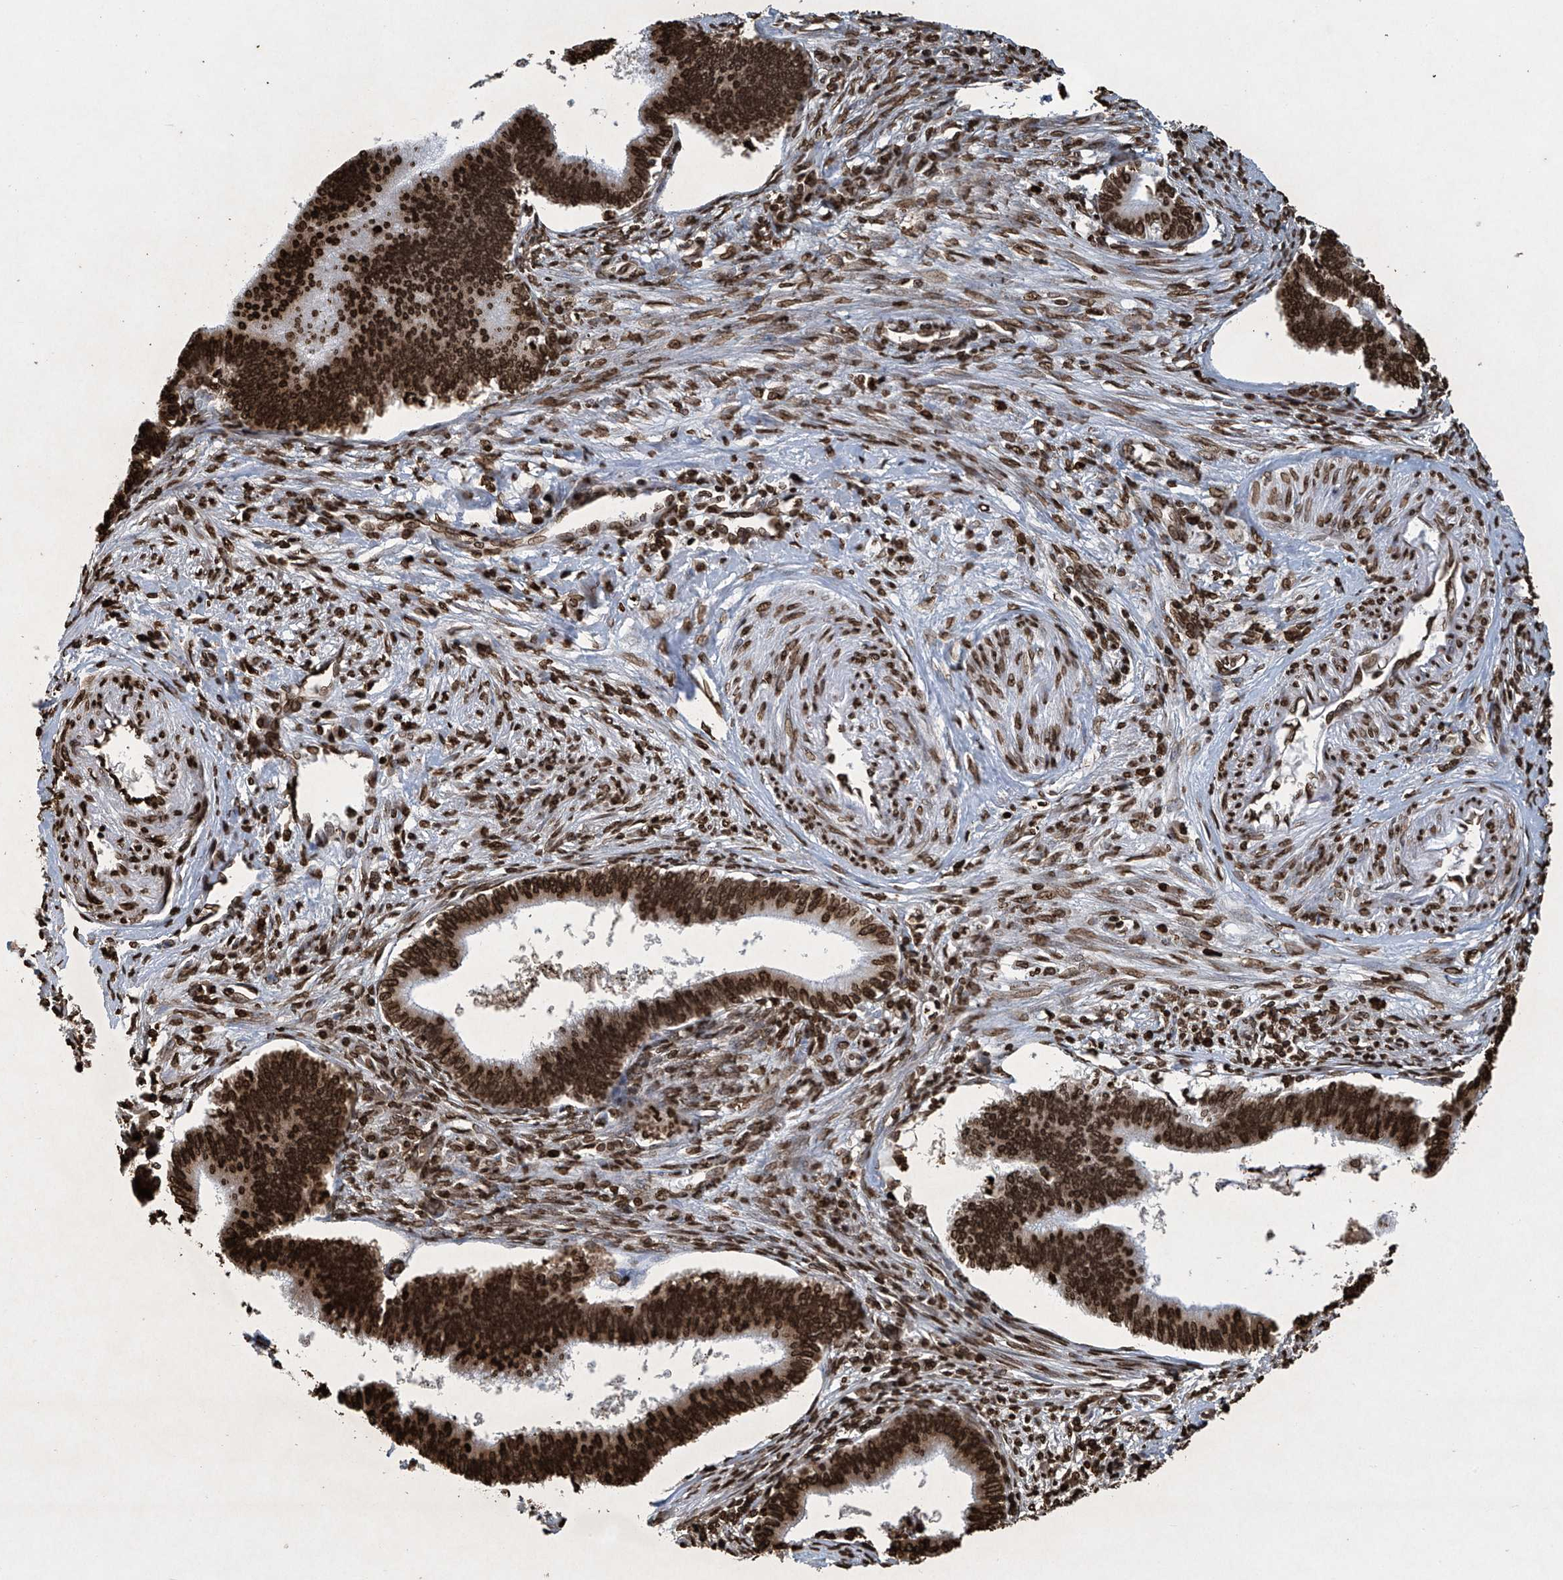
{"staining": {"intensity": "strong", "quantity": ">75%", "location": "nuclear"}, "tissue": "cervical cancer", "cell_type": "Tumor cells", "image_type": "cancer", "snomed": [{"axis": "morphology", "description": "Adenocarcinoma, NOS"}, {"axis": "topography", "description": "Cervix"}], "caption": "This histopathology image shows immunohistochemistry (IHC) staining of cervical adenocarcinoma, with high strong nuclear expression in approximately >75% of tumor cells.", "gene": "H3-3A", "patient": {"sex": "female", "age": 36}}